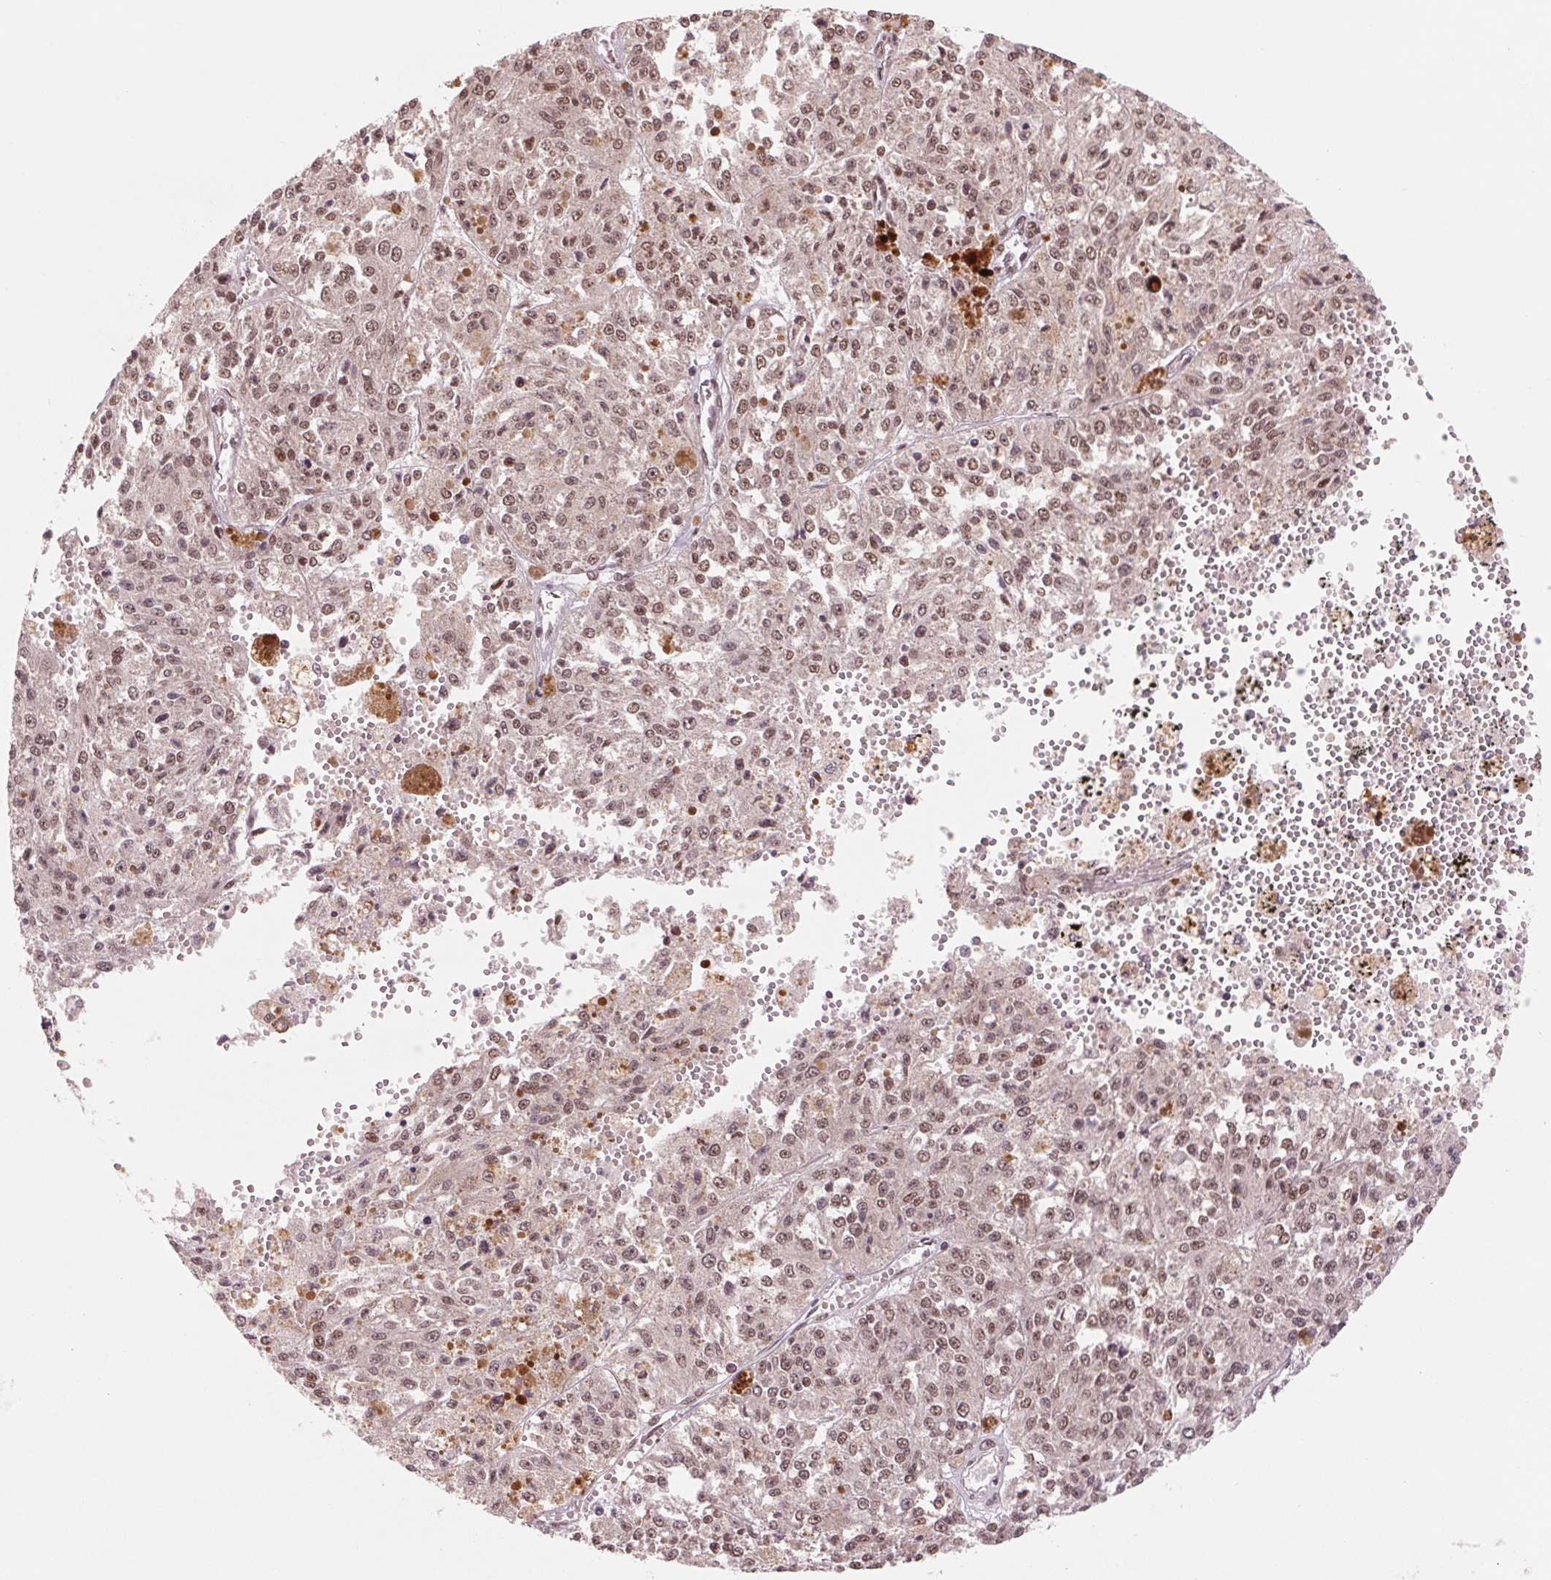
{"staining": {"intensity": "moderate", "quantity": ">75%", "location": "nuclear"}, "tissue": "melanoma", "cell_type": "Tumor cells", "image_type": "cancer", "snomed": [{"axis": "morphology", "description": "Malignant melanoma, Metastatic site"}, {"axis": "topography", "description": "Lymph node"}], "caption": "Tumor cells show medium levels of moderate nuclear positivity in about >75% of cells in melanoma.", "gene": "TTLL9", "patient": {"sex": "female", "age": 64}}